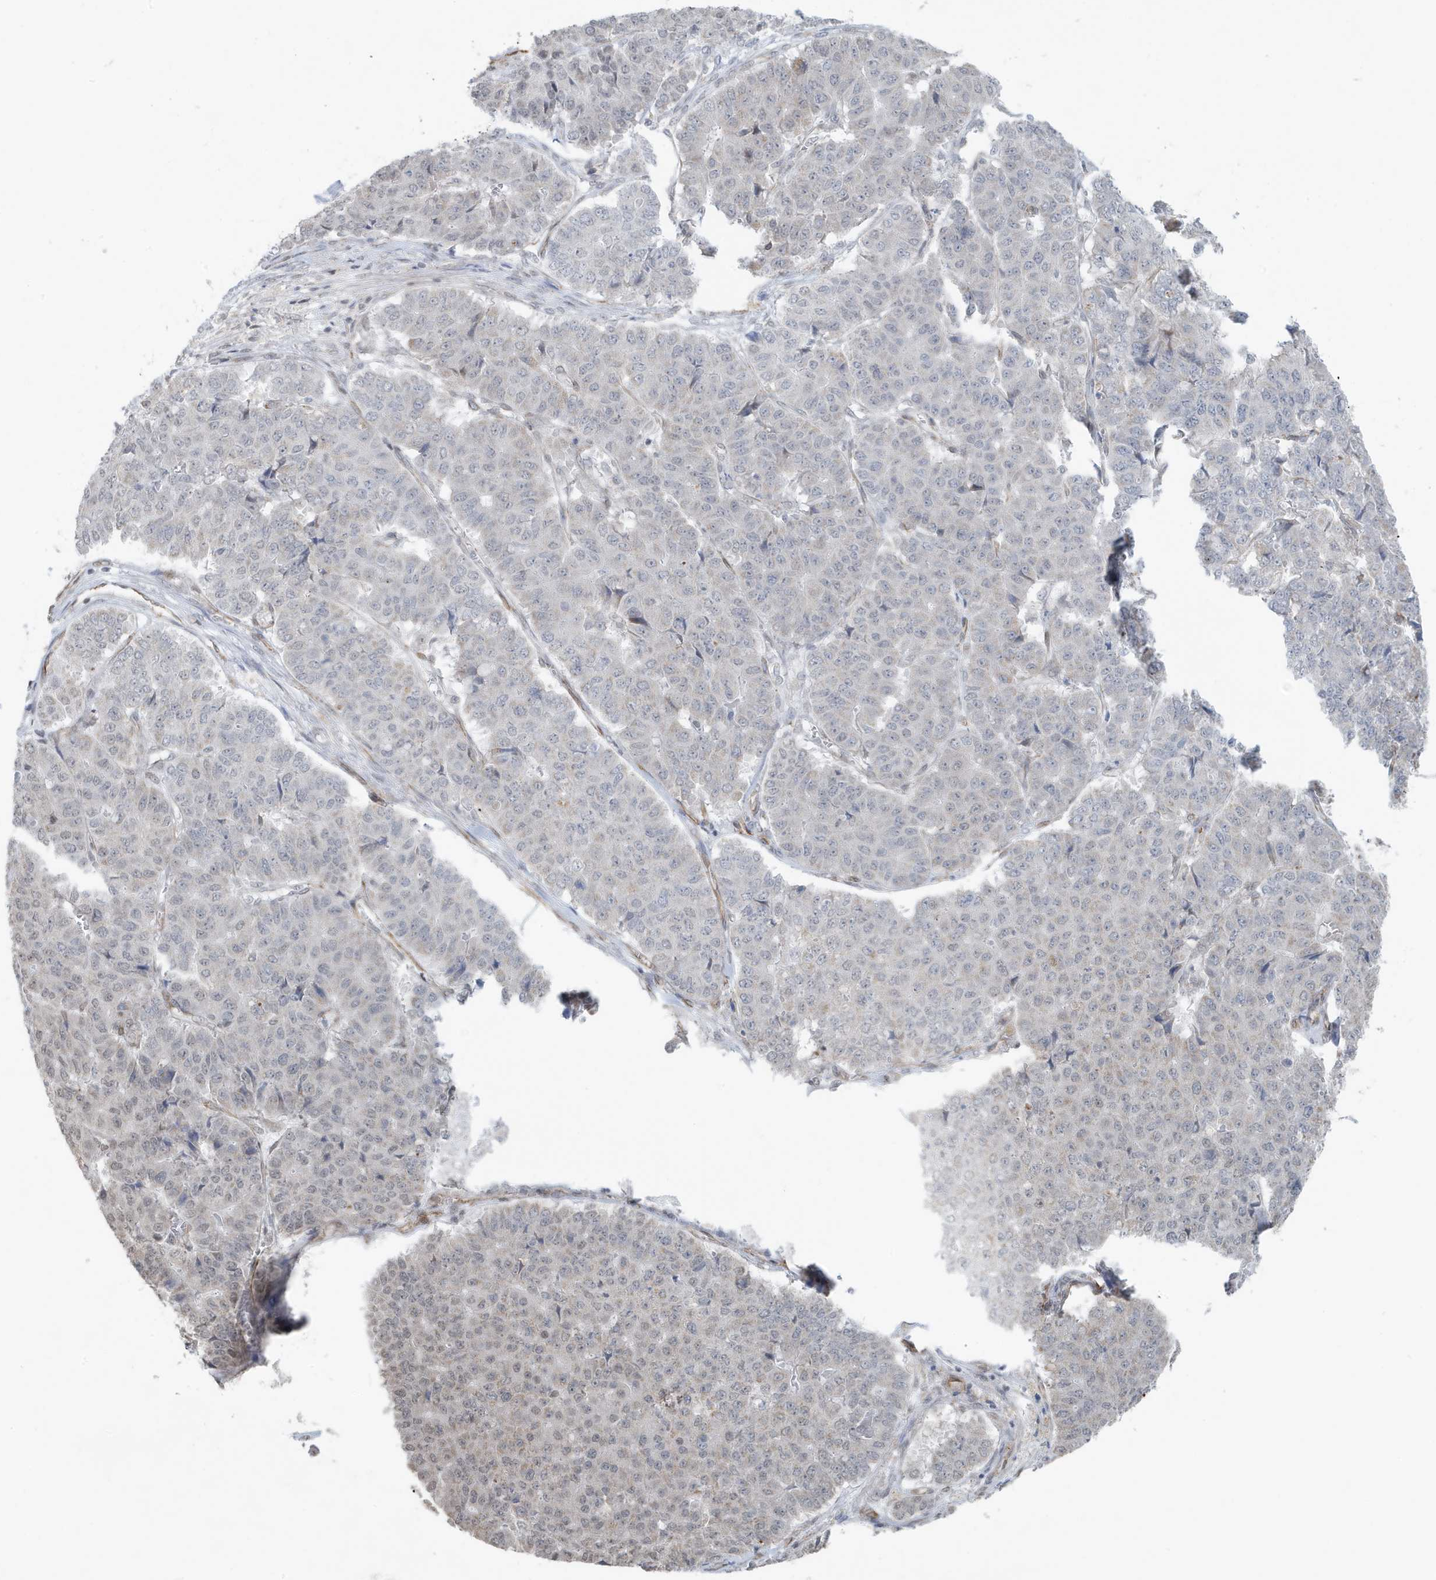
{"staining": {"intensity": "negative", "quantity": "none", "location": "none"}, "tissue": "pancreatic cancer", "cell_type": "Tumor cells", "image_type": "cancer", "snomed": [{"axis": "morphology", "description": "Adenocarcinoma, NOS"}, {"axis": "topography", "description": "Pancreas"}], "caption": "Tumor cells show no significant protein expression in pancreatic cancer.", "gene": "CHCHD4", "patient": {"sex": "male", "age": 50}}